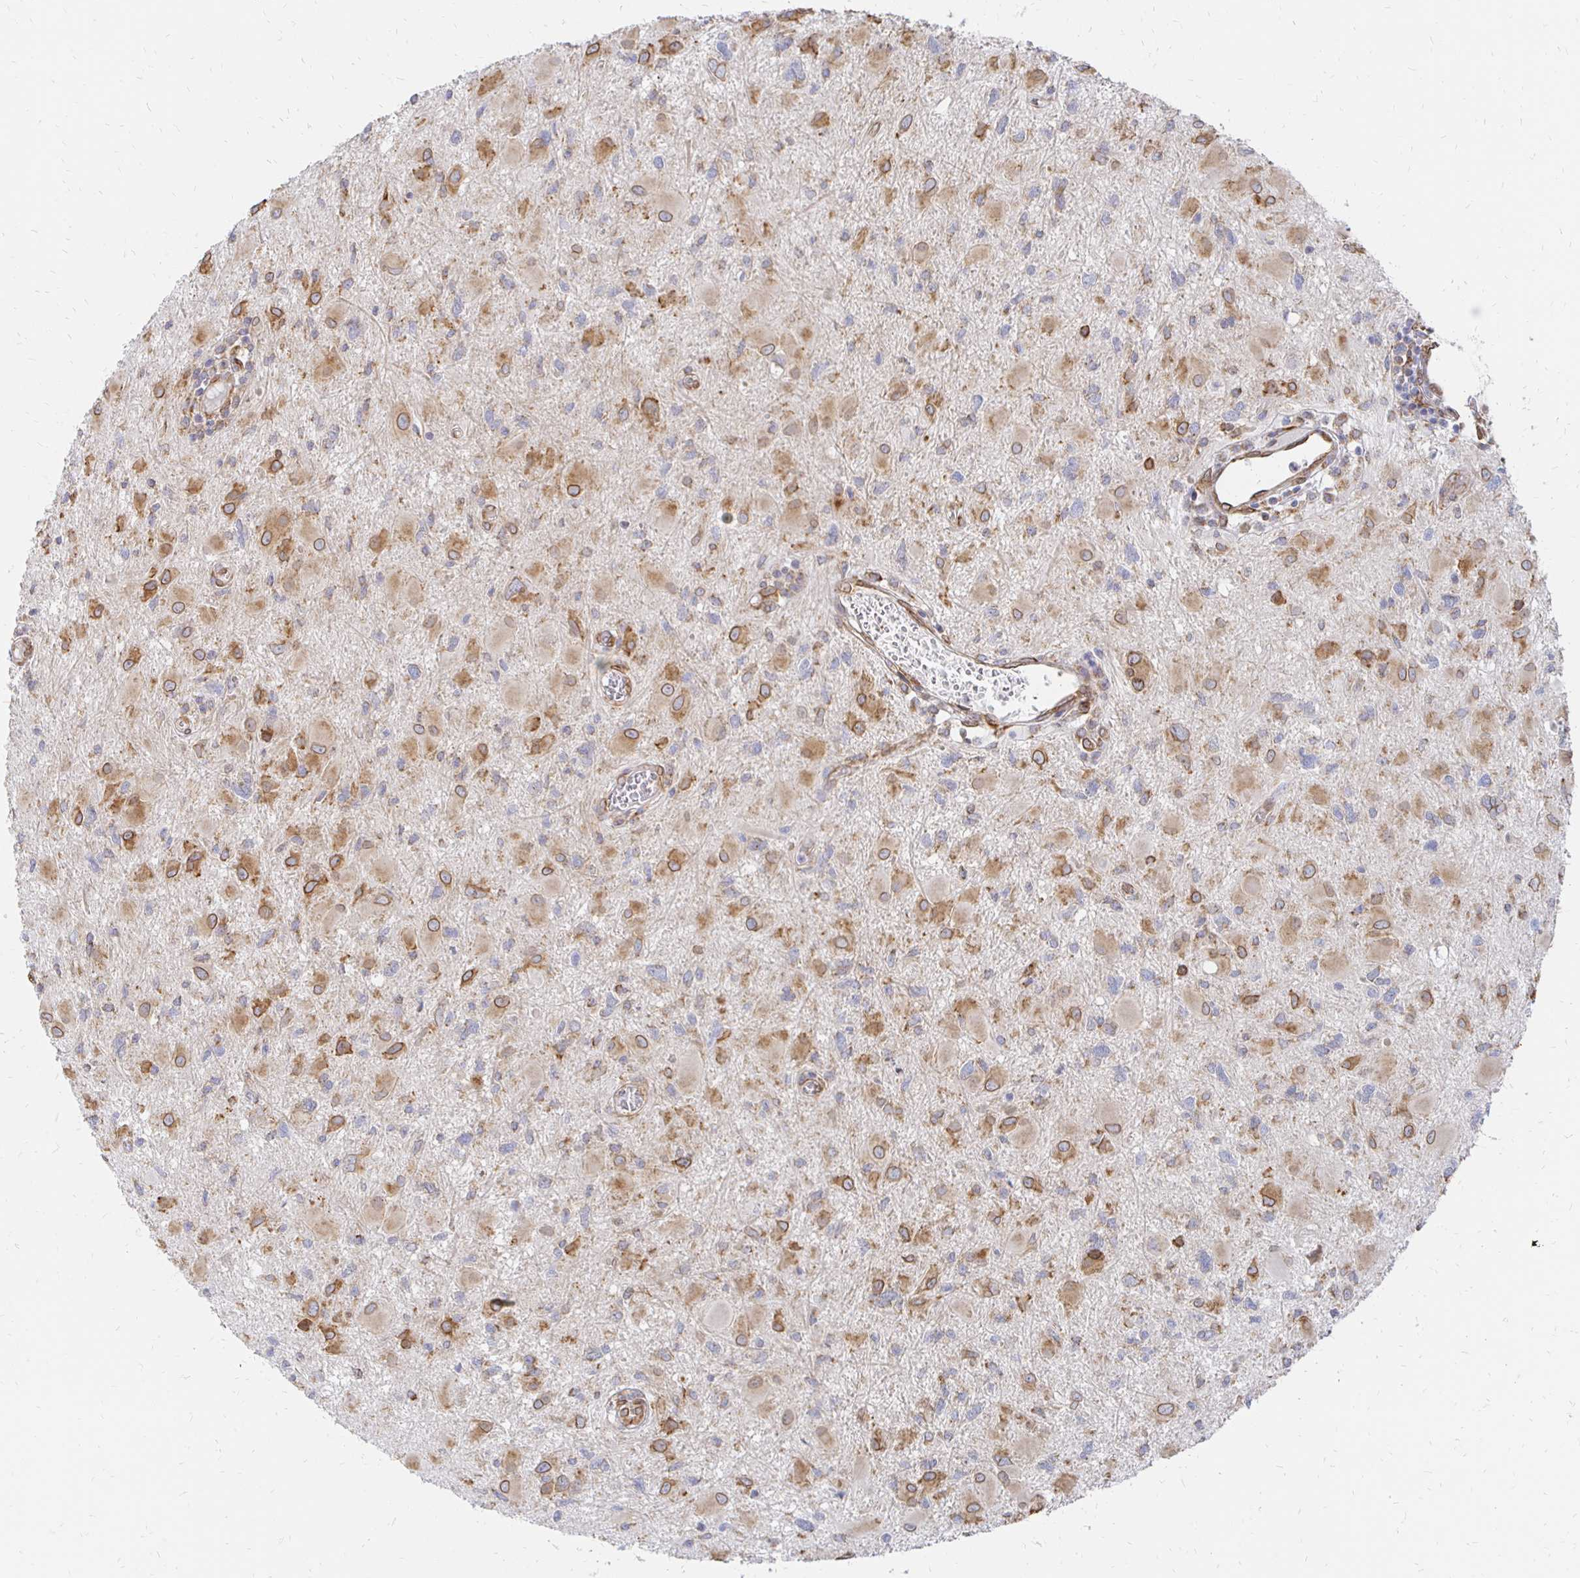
{"staining": {"intensity": "moderate", "quantity": "25%-75%", "location": "cytoplasmic/membranous,nuclear"}, "tissue": "glioma", "cell_type": "Tumor cells", "image_type": "cancer", "snomed": [{"axis": "morphology", "description": "Glioma, malignant, High grade"}, {"axis": "topography", "description": "Brain"}], "caption": "High-grade glioma (malignant) tissue exhibits moderate cytoplasmic/membranous and nuclear expression in approximately 25%-75% of tumor cells, visualized by immunohistochemistry.", "gene": "PELI3", "patient": {"sex": "male", "age": 54}}